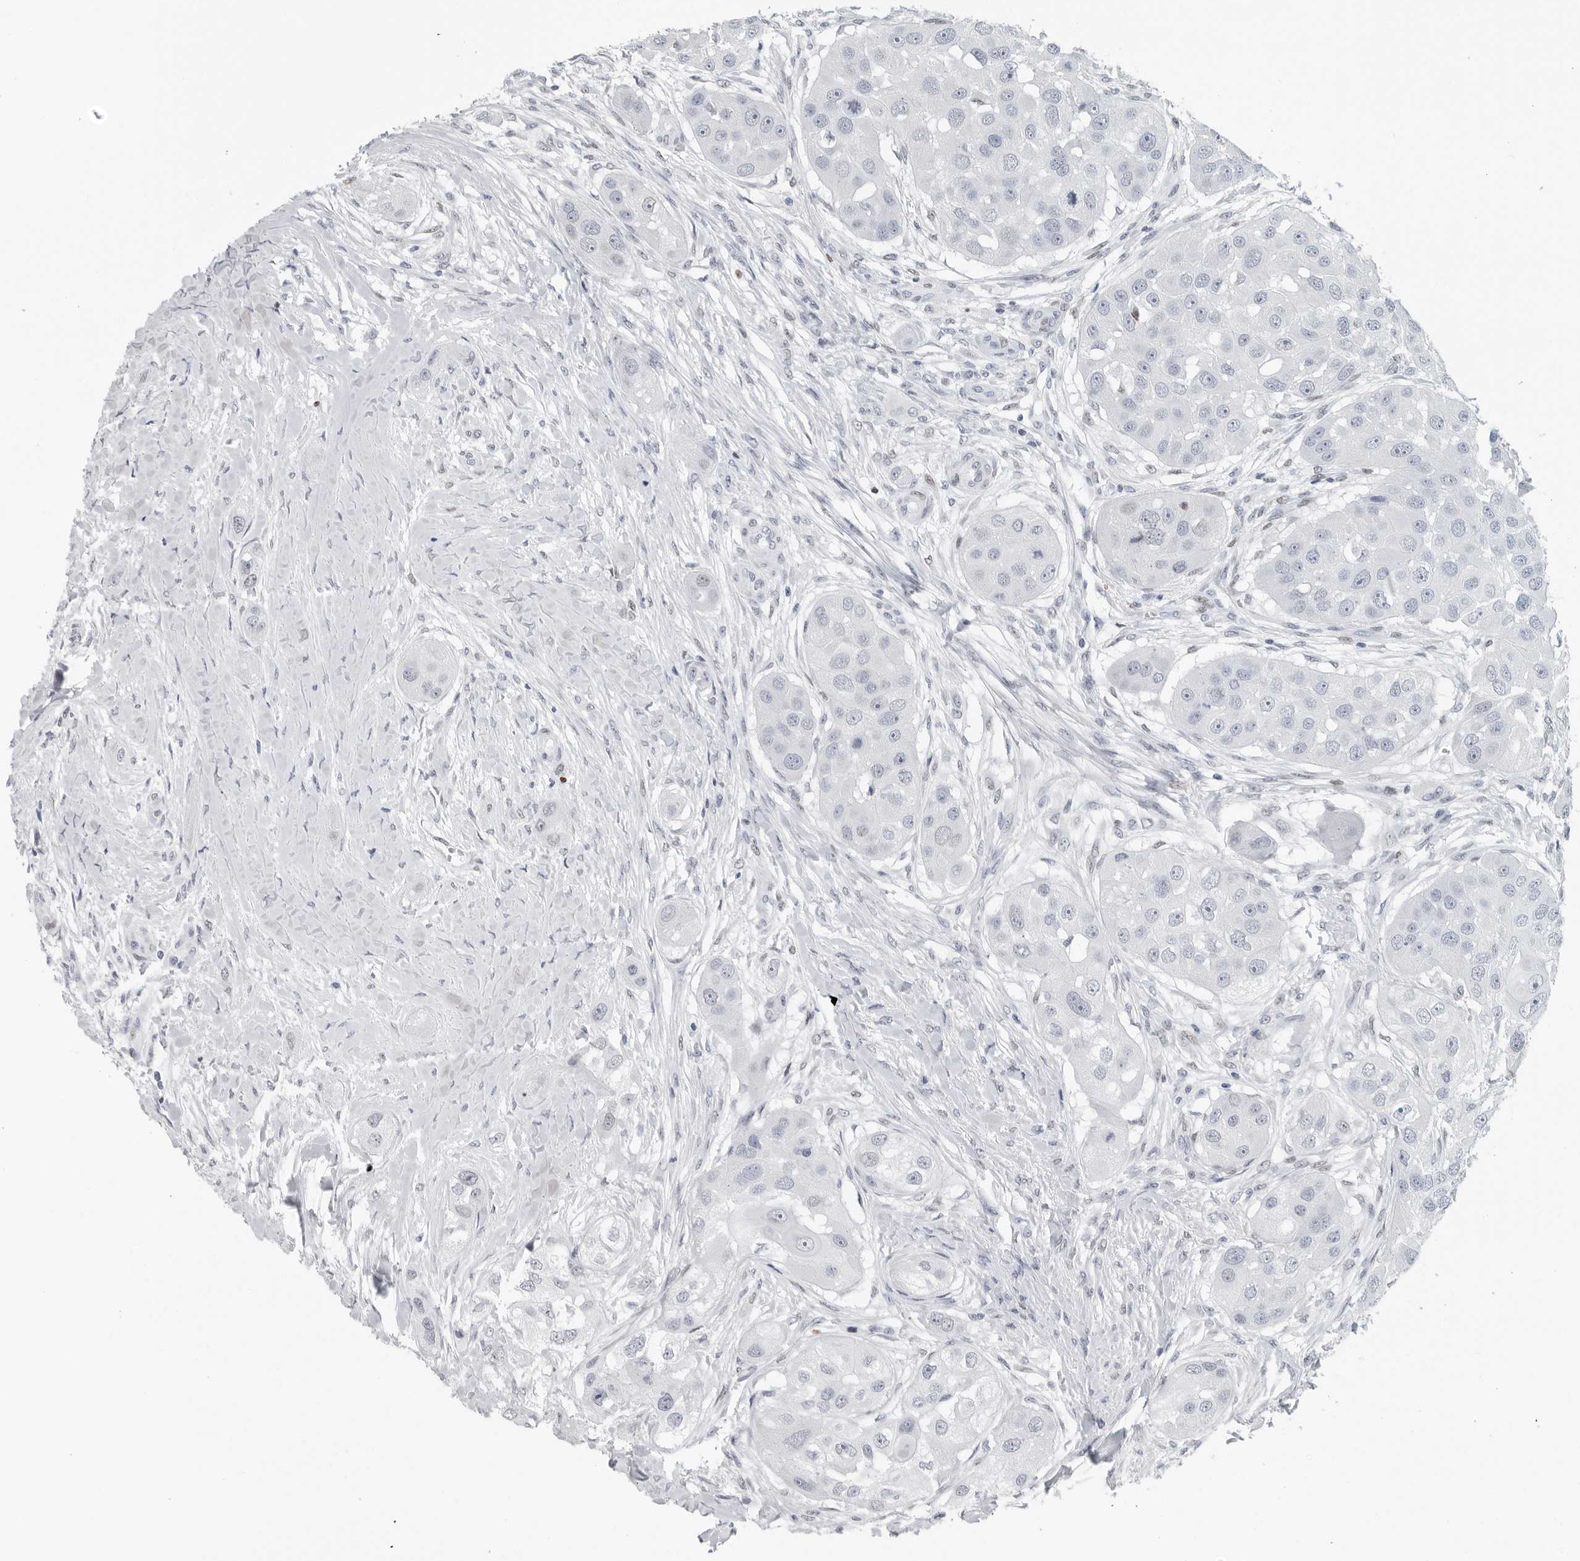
{"staining": {"intensity": "negative", "quantity": "none", "location": "none"}, "tissue": "head and neck cancer", "cell_type": "Tumor cells", "image_type": "cancer", "snomed": [{"axis": "morphology", "description": "Normal tissue, NOS"}, {"axis": "morphology", "description": "Squamous cell carcinoma, NOS"}, {"axis": "topography", "description": "Skeletal muscle"}, {"axis": "topography", "description": "Head-Neck"}], "caption": "This photomicrograph is of squamous cell carcinoma (head and neck) stained with immunohistochemistry (IHC) to label a protein in brown with the nuclei are counter-stained blue. There is no positivity in tumor cells. The staining is performed using DAB (3,3'-diaminobenzidine) brown chromogen with nuclei counter-stained in using hematoxylin.", "gene": "SATB2", "patient": {"sex": "male", "age": 51}}